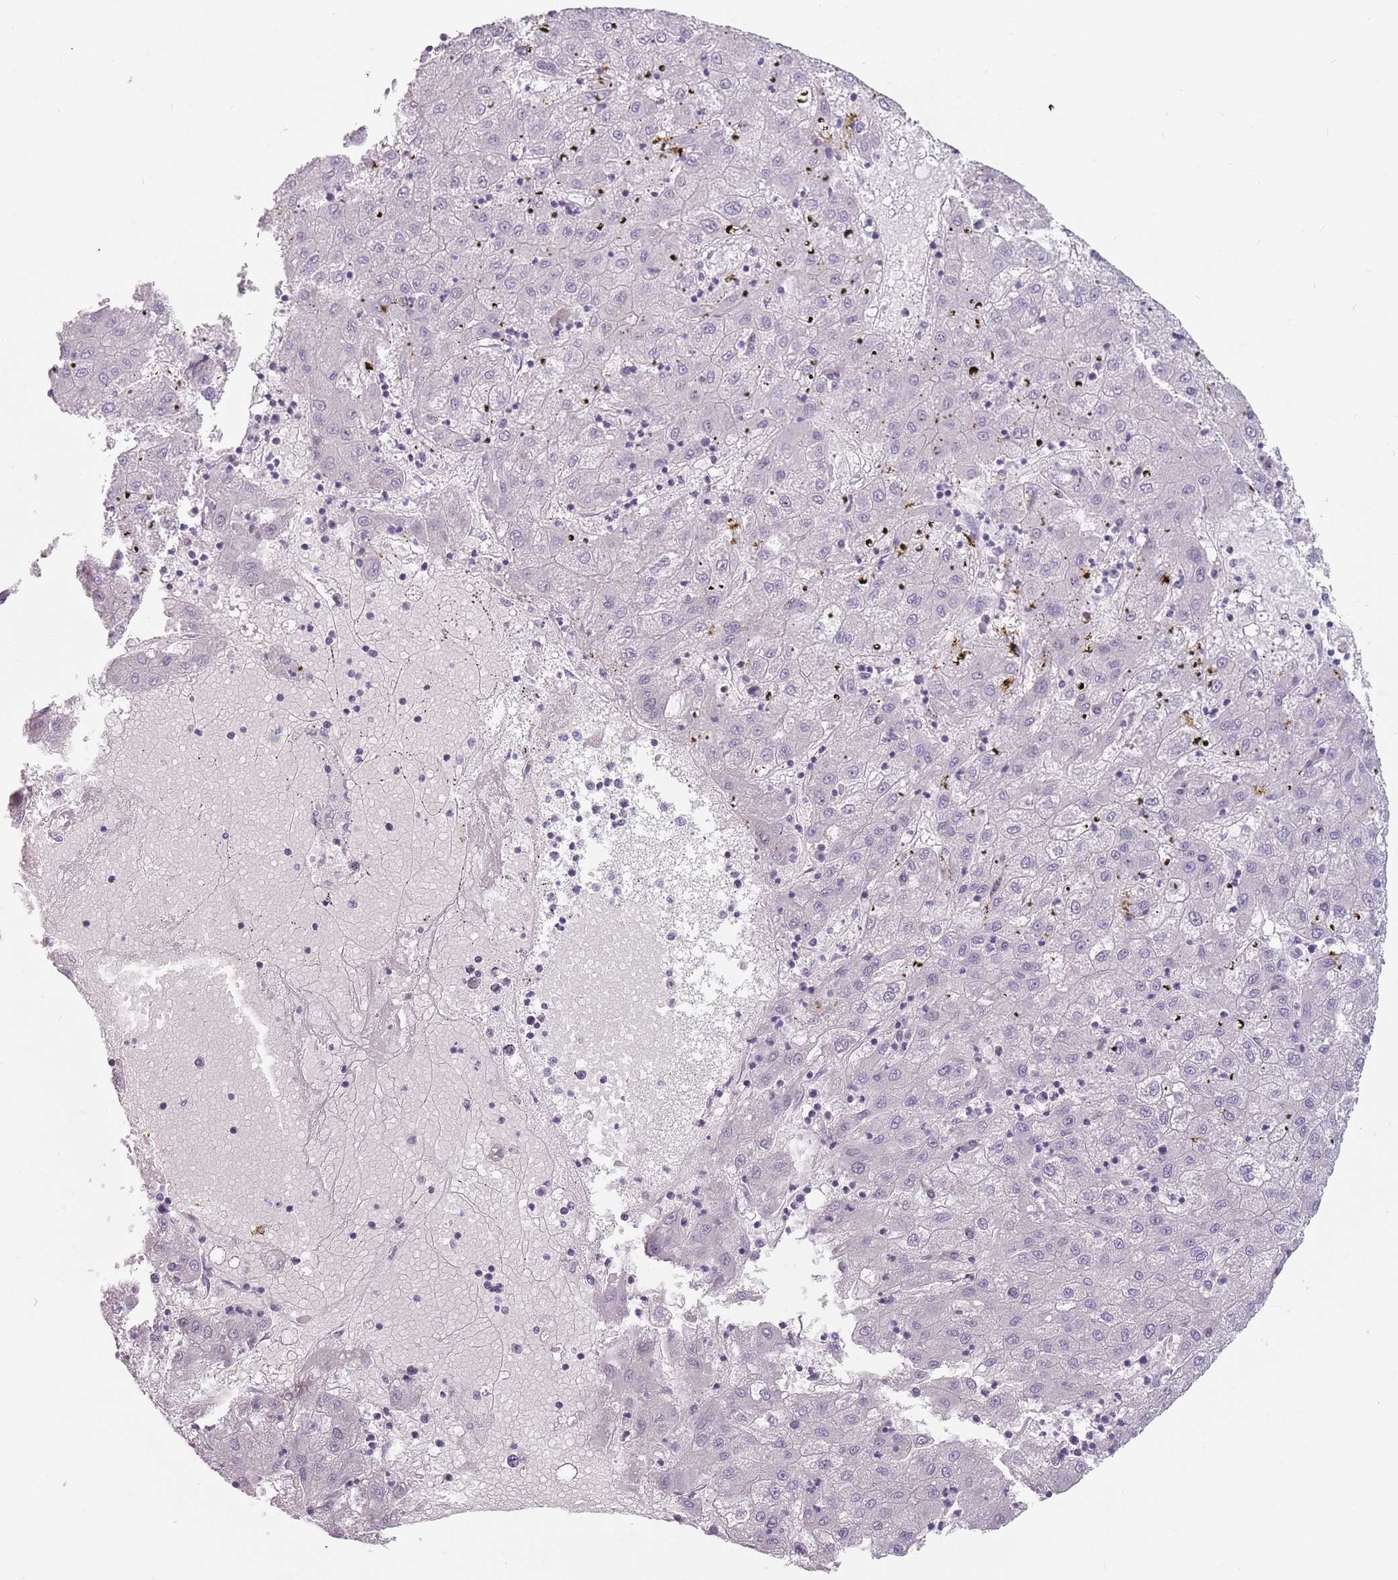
{"staining": {"intensity": "negative", "quantity": "none", "location": "none"}, "tissue": "liver cancer", "cell_type": "Tumor cells", "image_type": "cancer", "snomed": [{"axis": "morphology", "description": "Carcinoma, Hepatocellular, NOS"}, {"axis": "topography", "description": "Liver"}], "caption": "Immunohistochemistry of hepatocellular carcinoma (liver) shows no positivity in tumor cells.", "gene": "CEP19", "patient": {"sex": "male", "age": 72}}